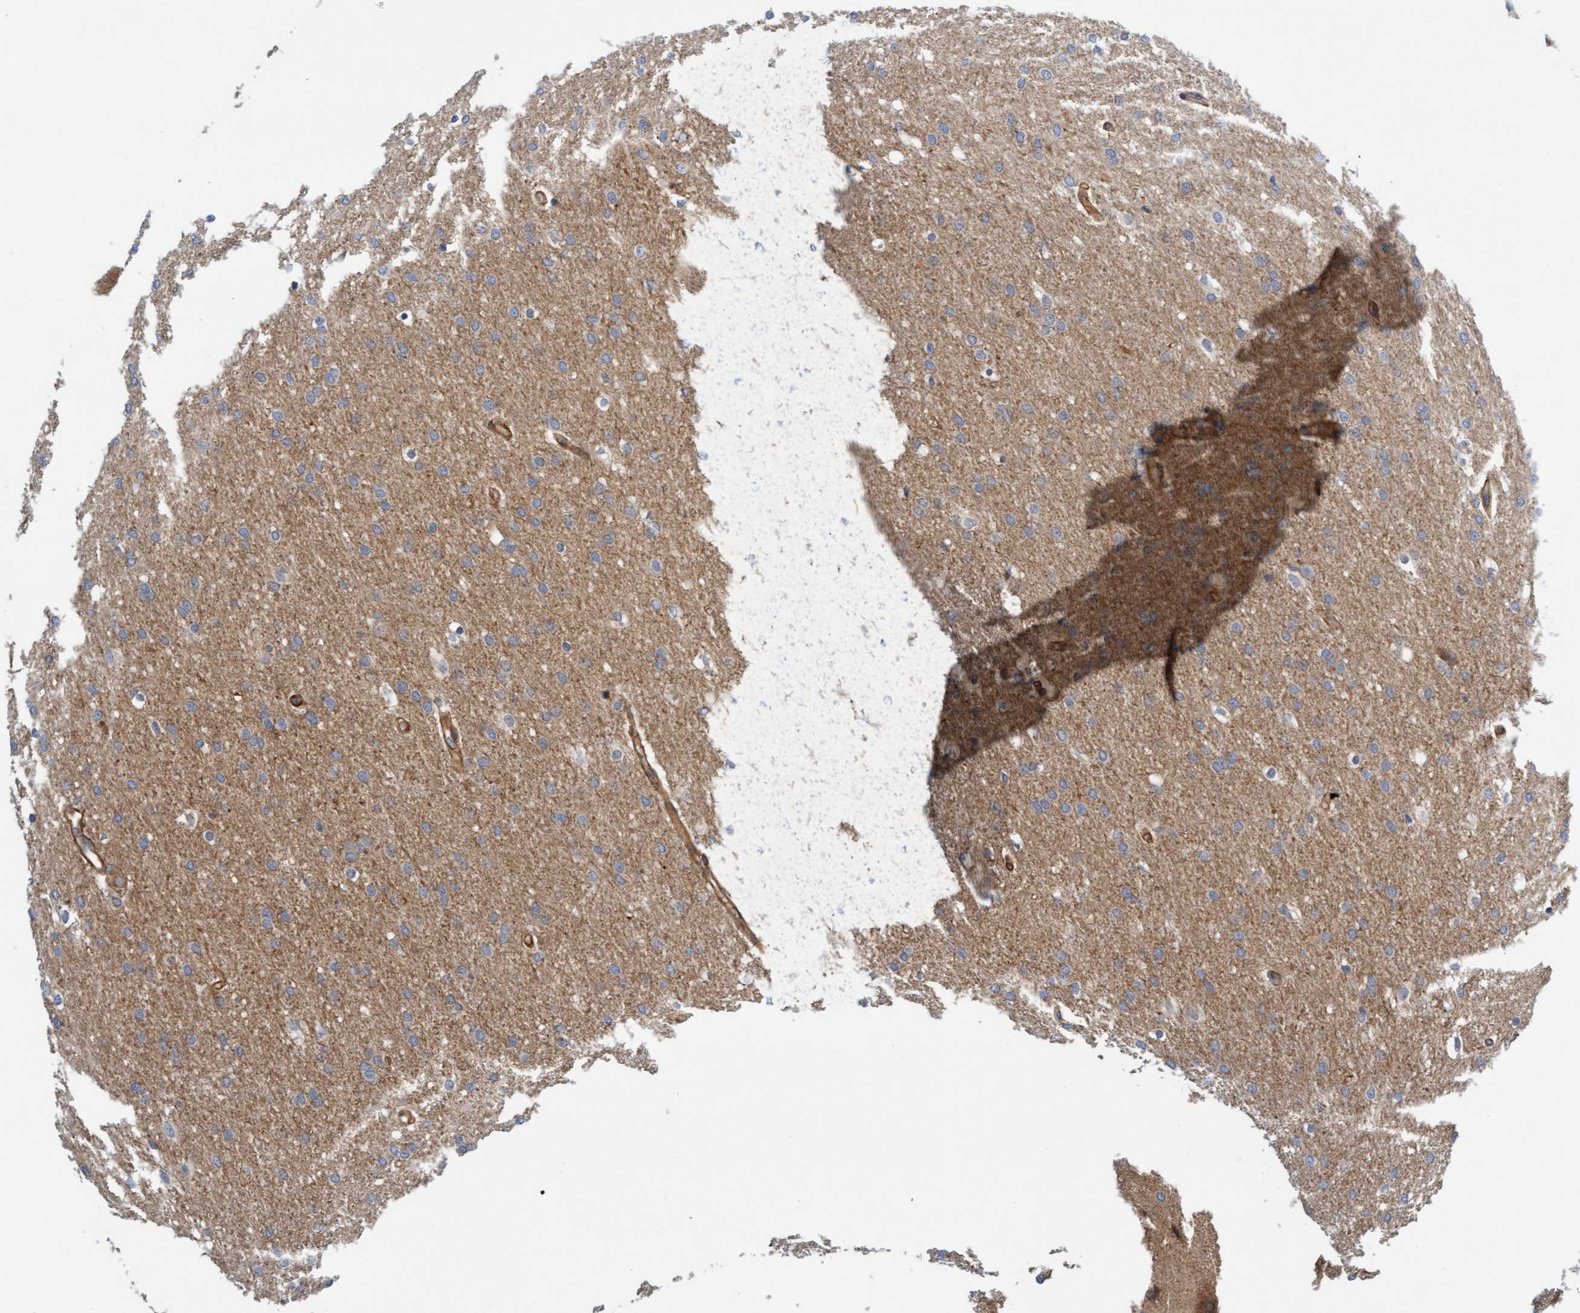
{"staining": {"intensity": "weak", "quantity": "25%-75%", "location": "cytoplasmic/membranous"}, "tissue": "glioma", "cell_type": "Tumor cells", "image_type": "cancer", "snomed": [{"axis": "morphology", "description": "Glioma, malignant, Low grade"}, {"axis": "topography", "description": "Brain"}], "caption": "Immunohistochemistry (IHC) of glioma exhibits low levels of weak cytoplasmic/membranous expression in about 25%-75% of tumor cells.", "gene": "TSTD2", "patient": {"sex": "female", "age": 37}}